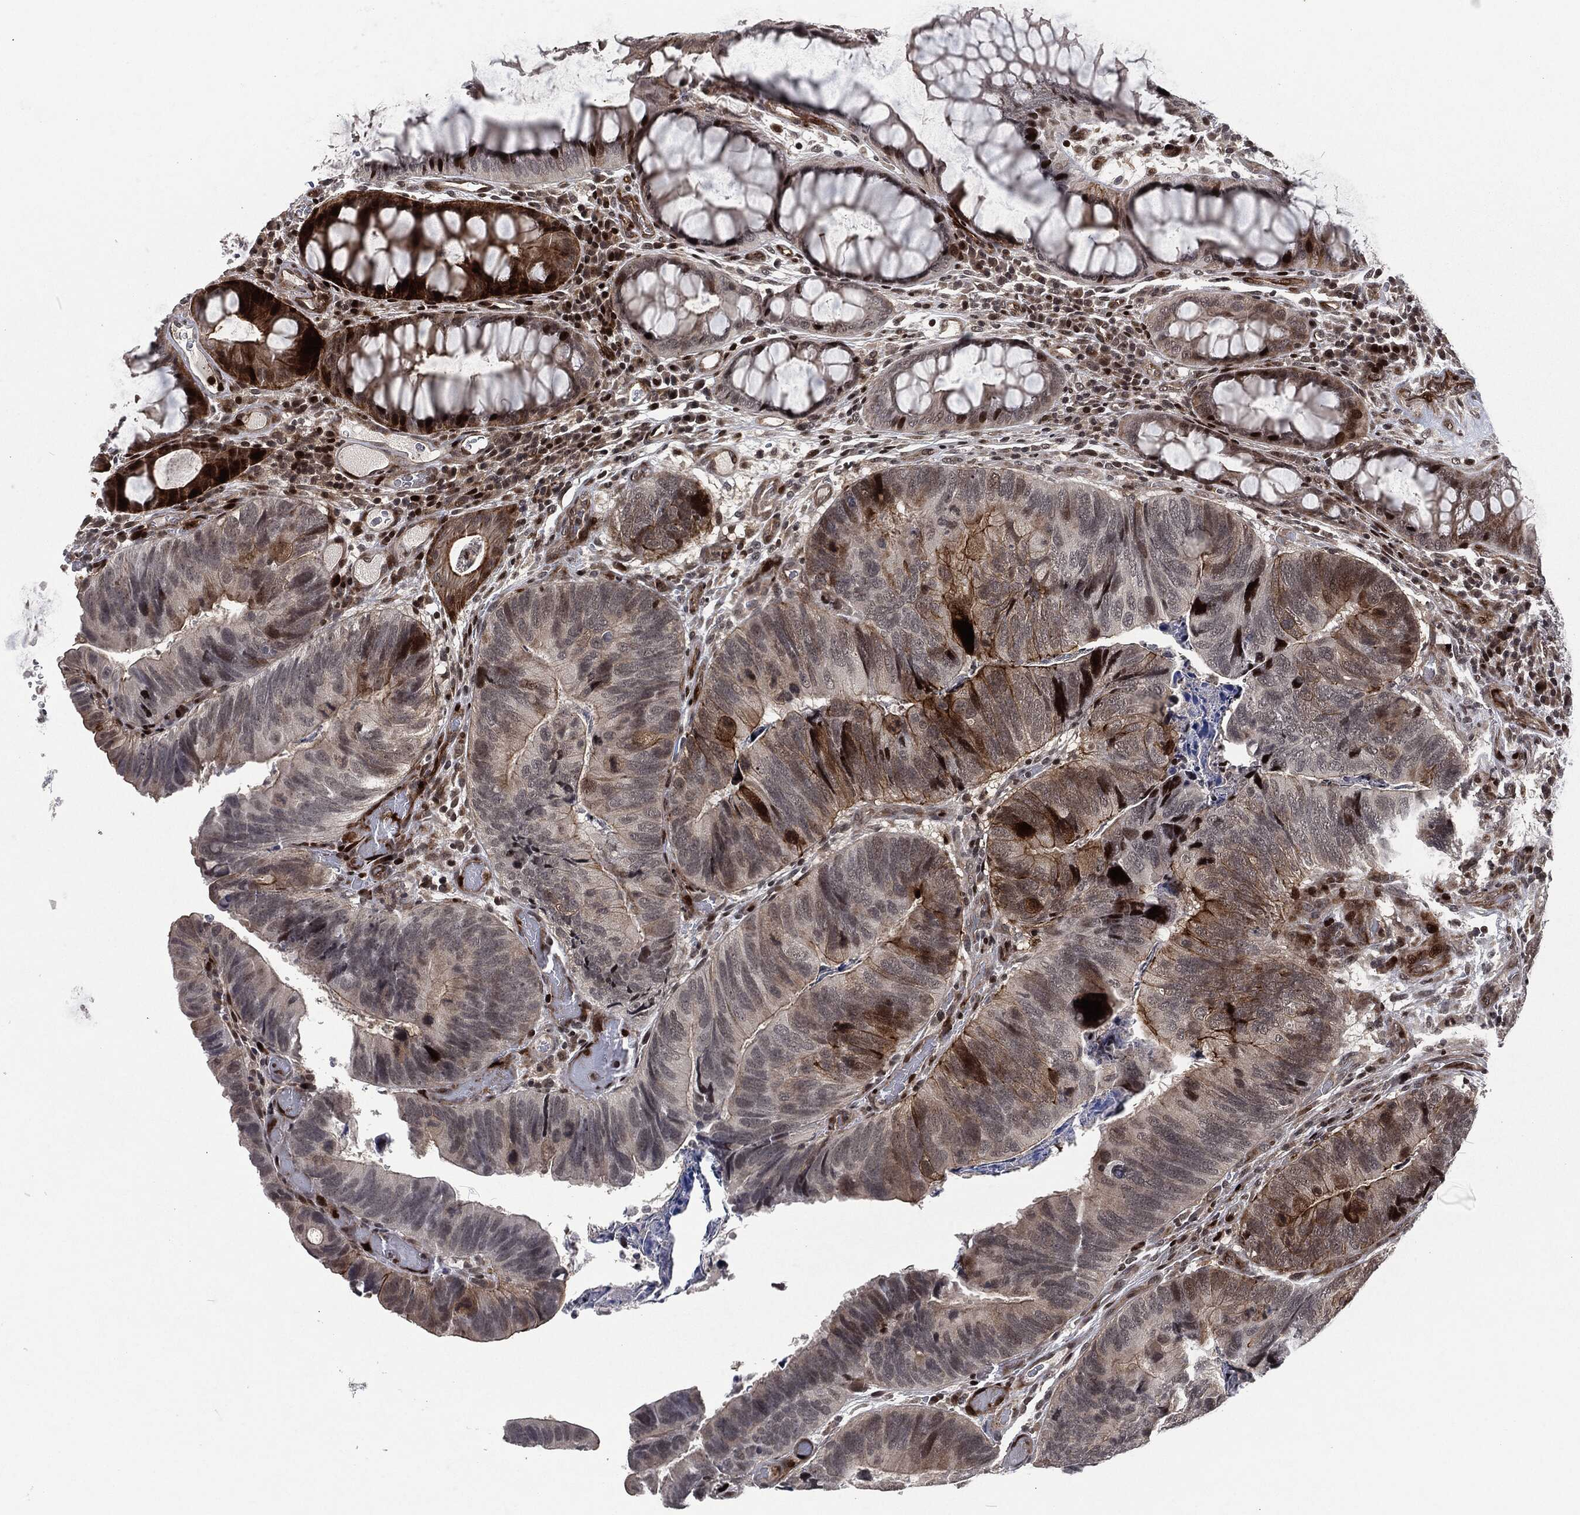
{"staining": {"intensity": "strong", "quantity": "<25%", "location": "cytoplasmic/membranous,nuclear"}, "tissue": "colorectal cancer", "cell_type": "Tumor cells", "image_type": "cancer", "snomed": [{"axis": "morphology", "description": "Adenocarcinoma, NOS"}, {"axis": "topography", "description": "Colon"}], "caption": "A medium amount of strong cytoplasmic/membranous and nuclear staining is appreciated in about <25% of tumor cells in adenocarcinoma (colorectal) tissue.", "gene": "EGFR", "patient": {"sex": "female", "age": 67}}